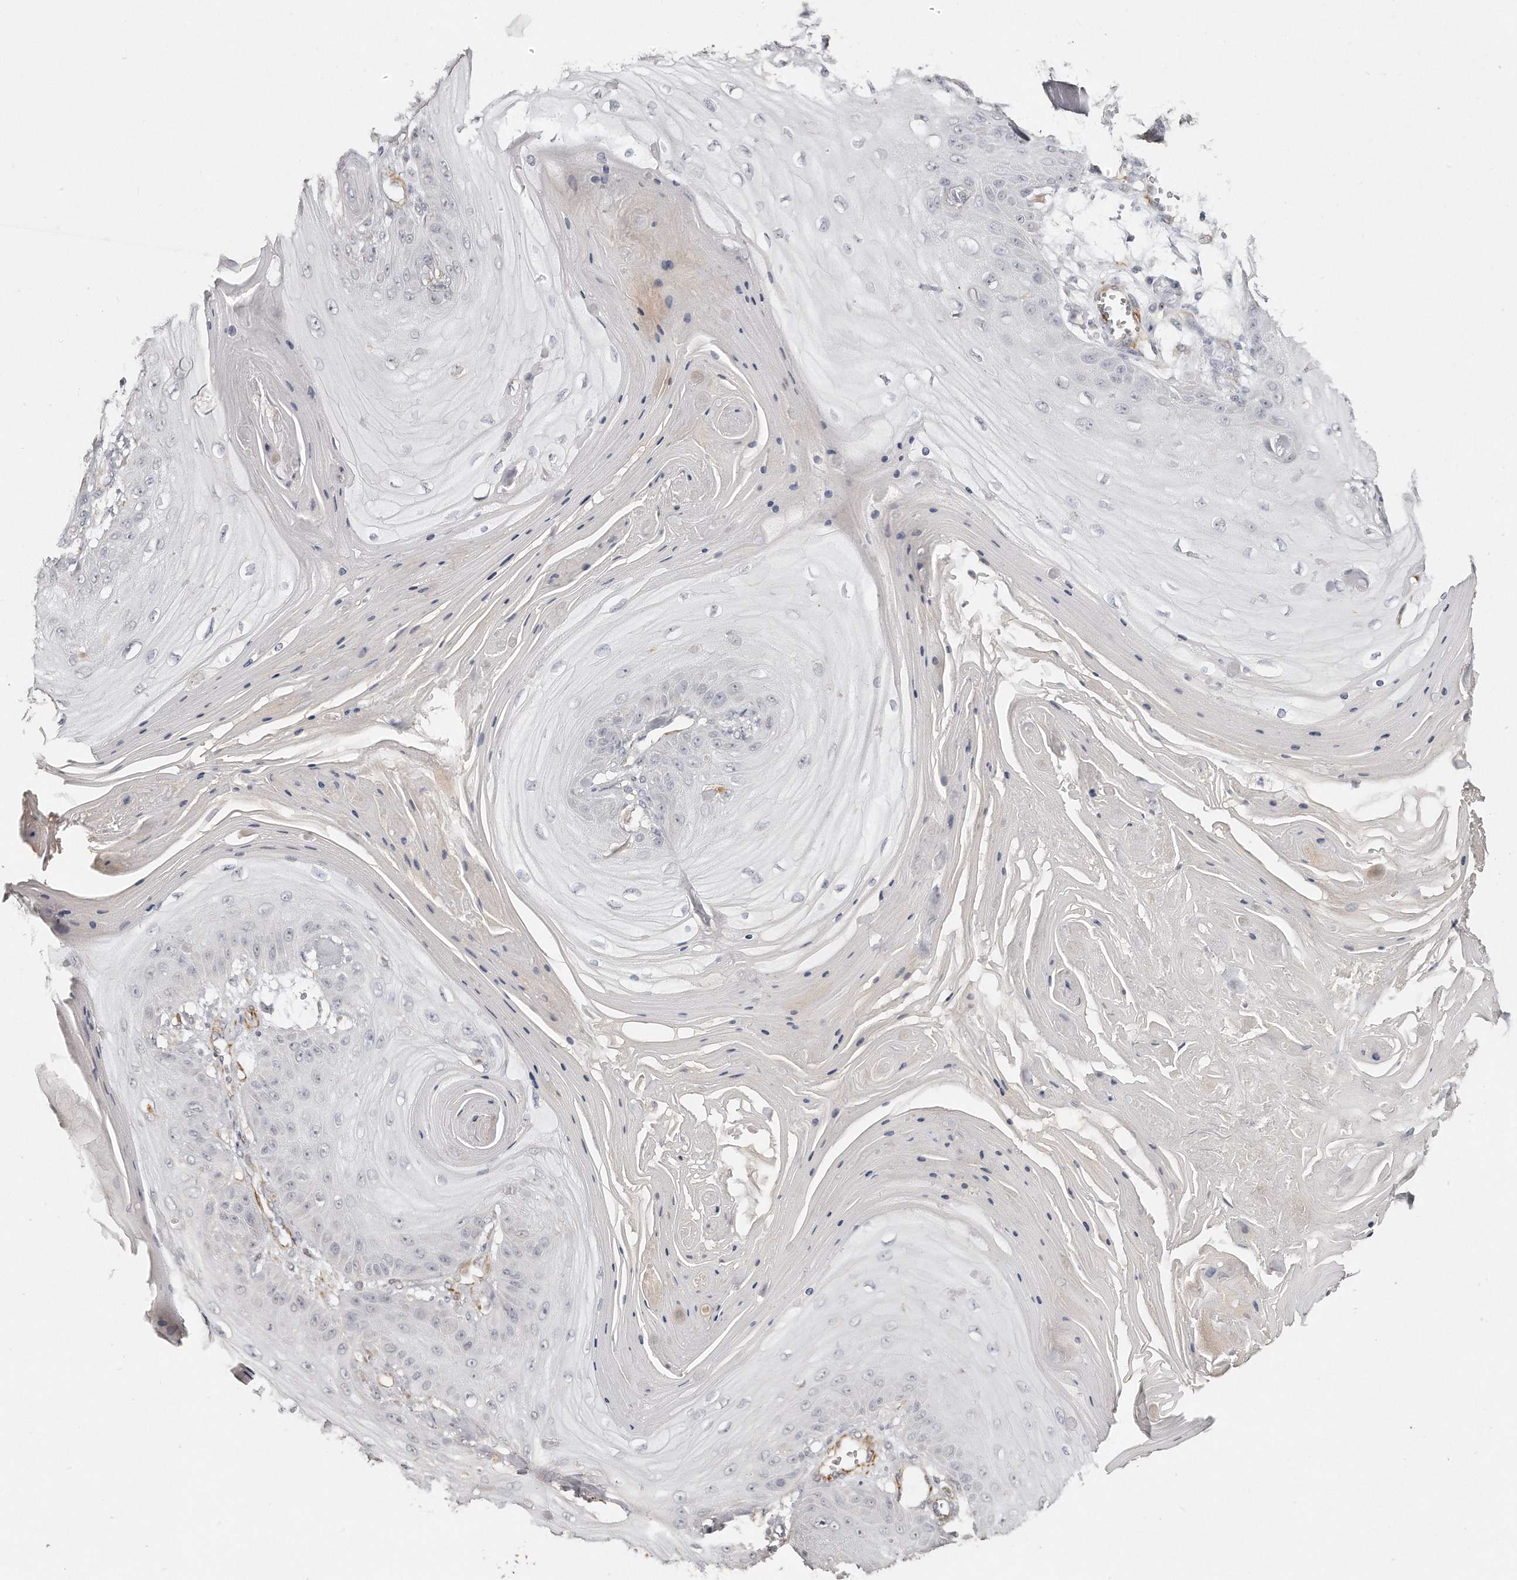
{"staining": {"intensity": "negative", "quantity": "none", "location": "none"}, "tissue": "skin cancer", "cell_type": "Tumor cells", "image_type": "cancer", "snomed": [{"axis": "morphology", "description": "Squamous cell carcinoma, NOS"}, {"axis": "topography", "description": "Skin"}], "caption": "IHC of squamous cell carcinoma (skin) demonstrates no expression in tumor cells.", "gene": "ZYG11A", "patient": {"sex": "male", "age": 74}}